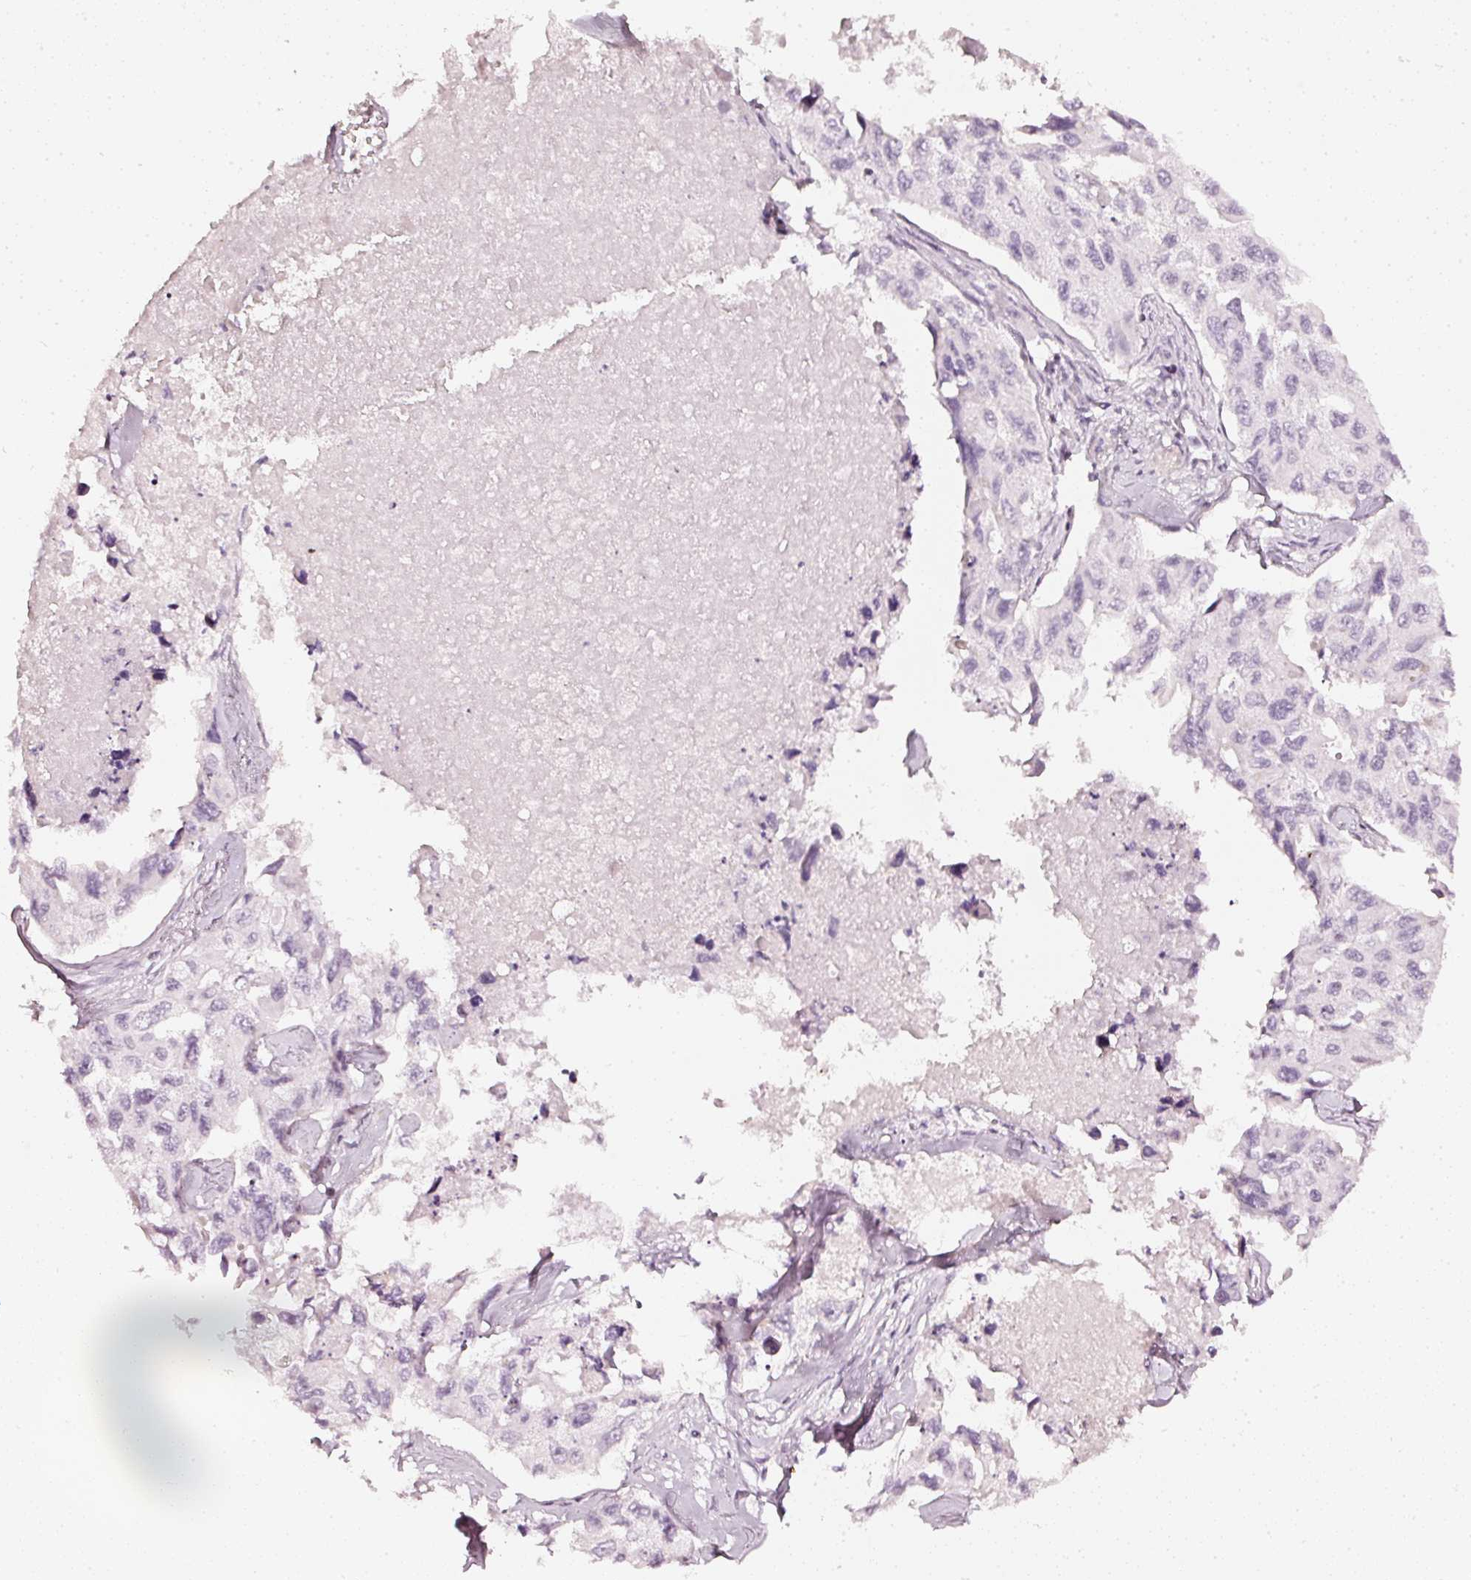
{"staining": {"intensity": "negative", "quantity": "none", "location": "none"}, "tissue": "lung cancer", "cell_type": "Tumor cells", "image_type": "cancer", "snomed": [{"axis": "morphology", "description": "Adenocarcinoma, NOS"}, {"axis": "topography", "description": "Lung"}], "caption": "An image of lung cancer stained for a protein demonstrates no brown staining in tumor cells.", "gene": "CNP", "patient": {"sex": "male", "age": 64}}